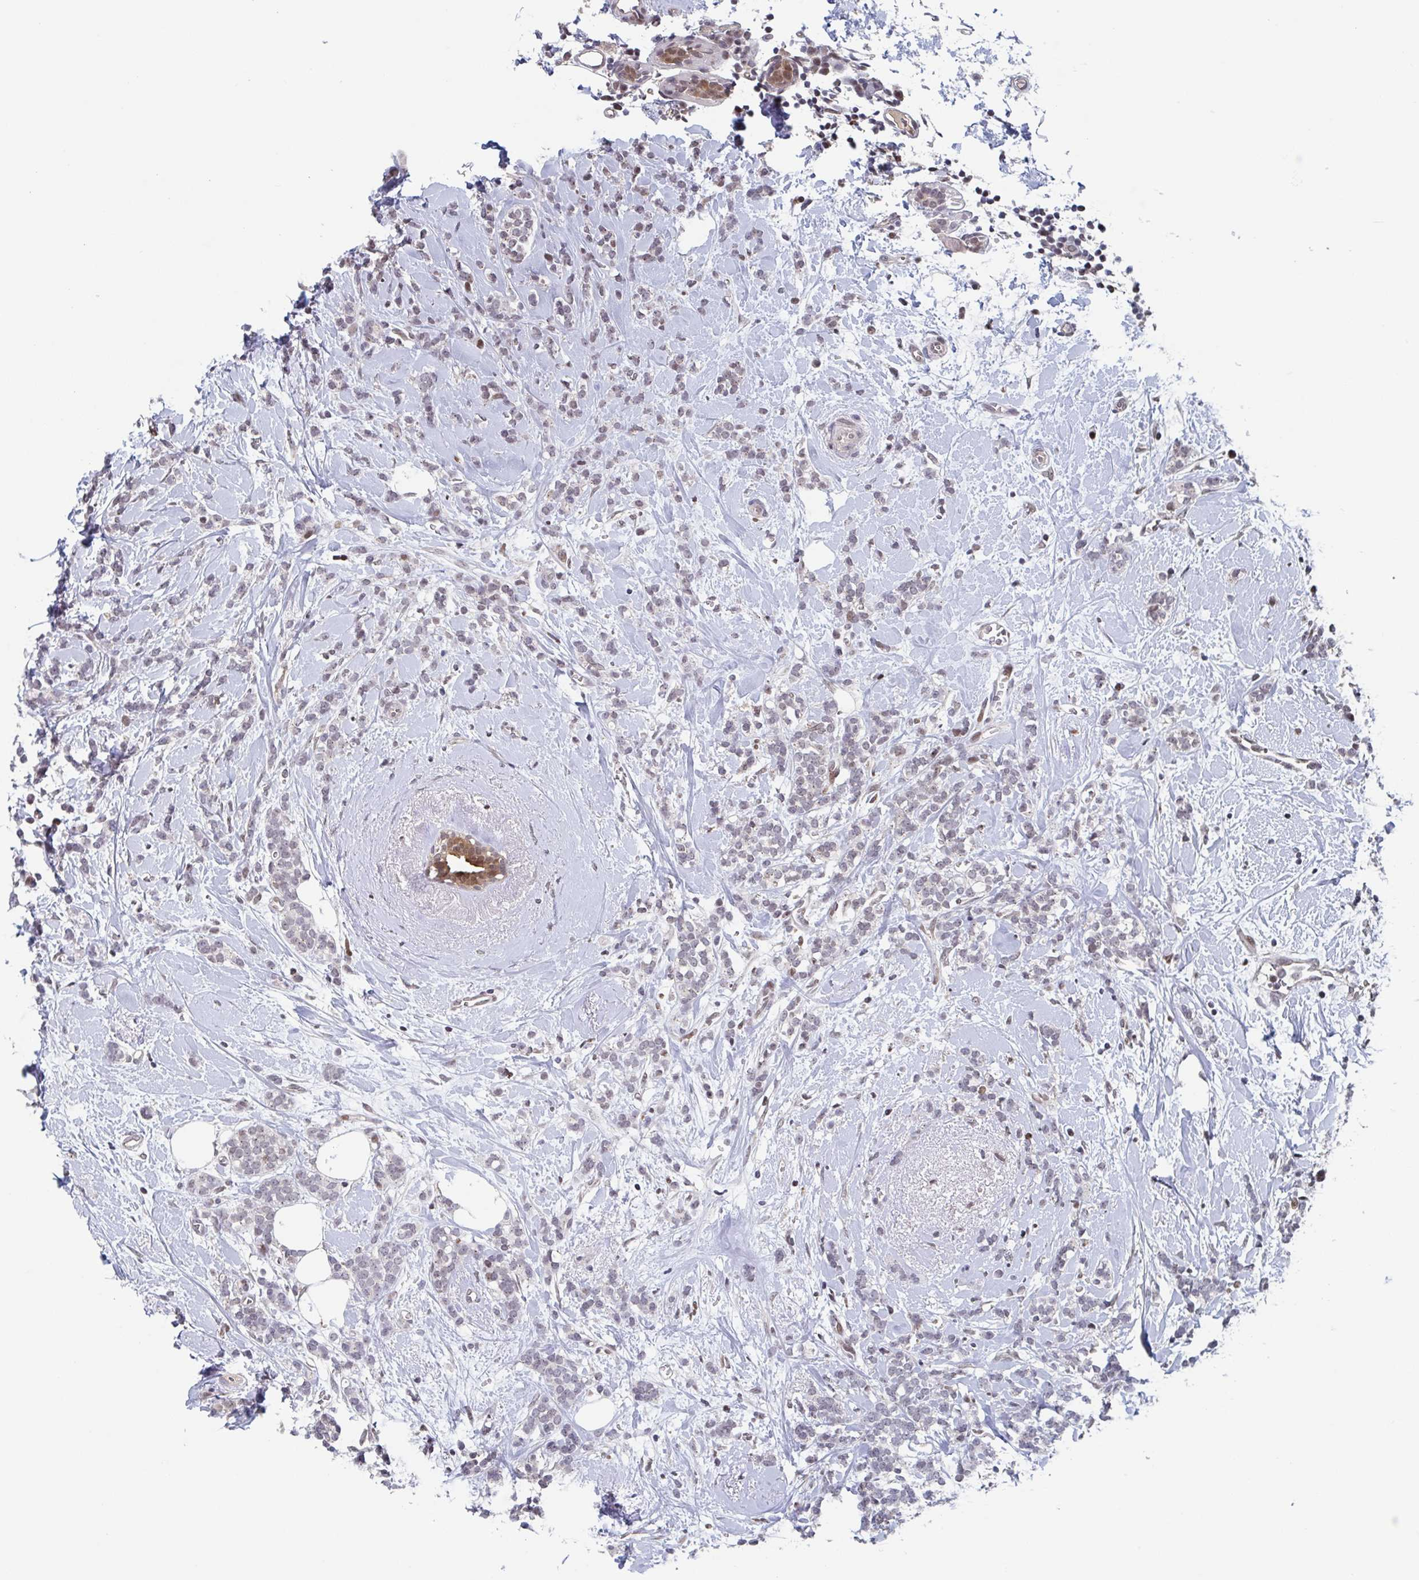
{"staining": {"intensity": "weak", "quantity": "<25%", "location": "nuclear"}, "tissue": "breast cancer", "cell_type": "Tumor cells", "image_type": "cancer", "snomed": [{"axis": "morphology", "description": "Lobular carcinoma"}, {"axis": "topography", "description": "Breast"}], "caption": "Image shows no significant protein positivity in tumor cells of breast lobular carcinoma.", "gene": "RNF212", "patient": {"sex": "female", "age": 59}}